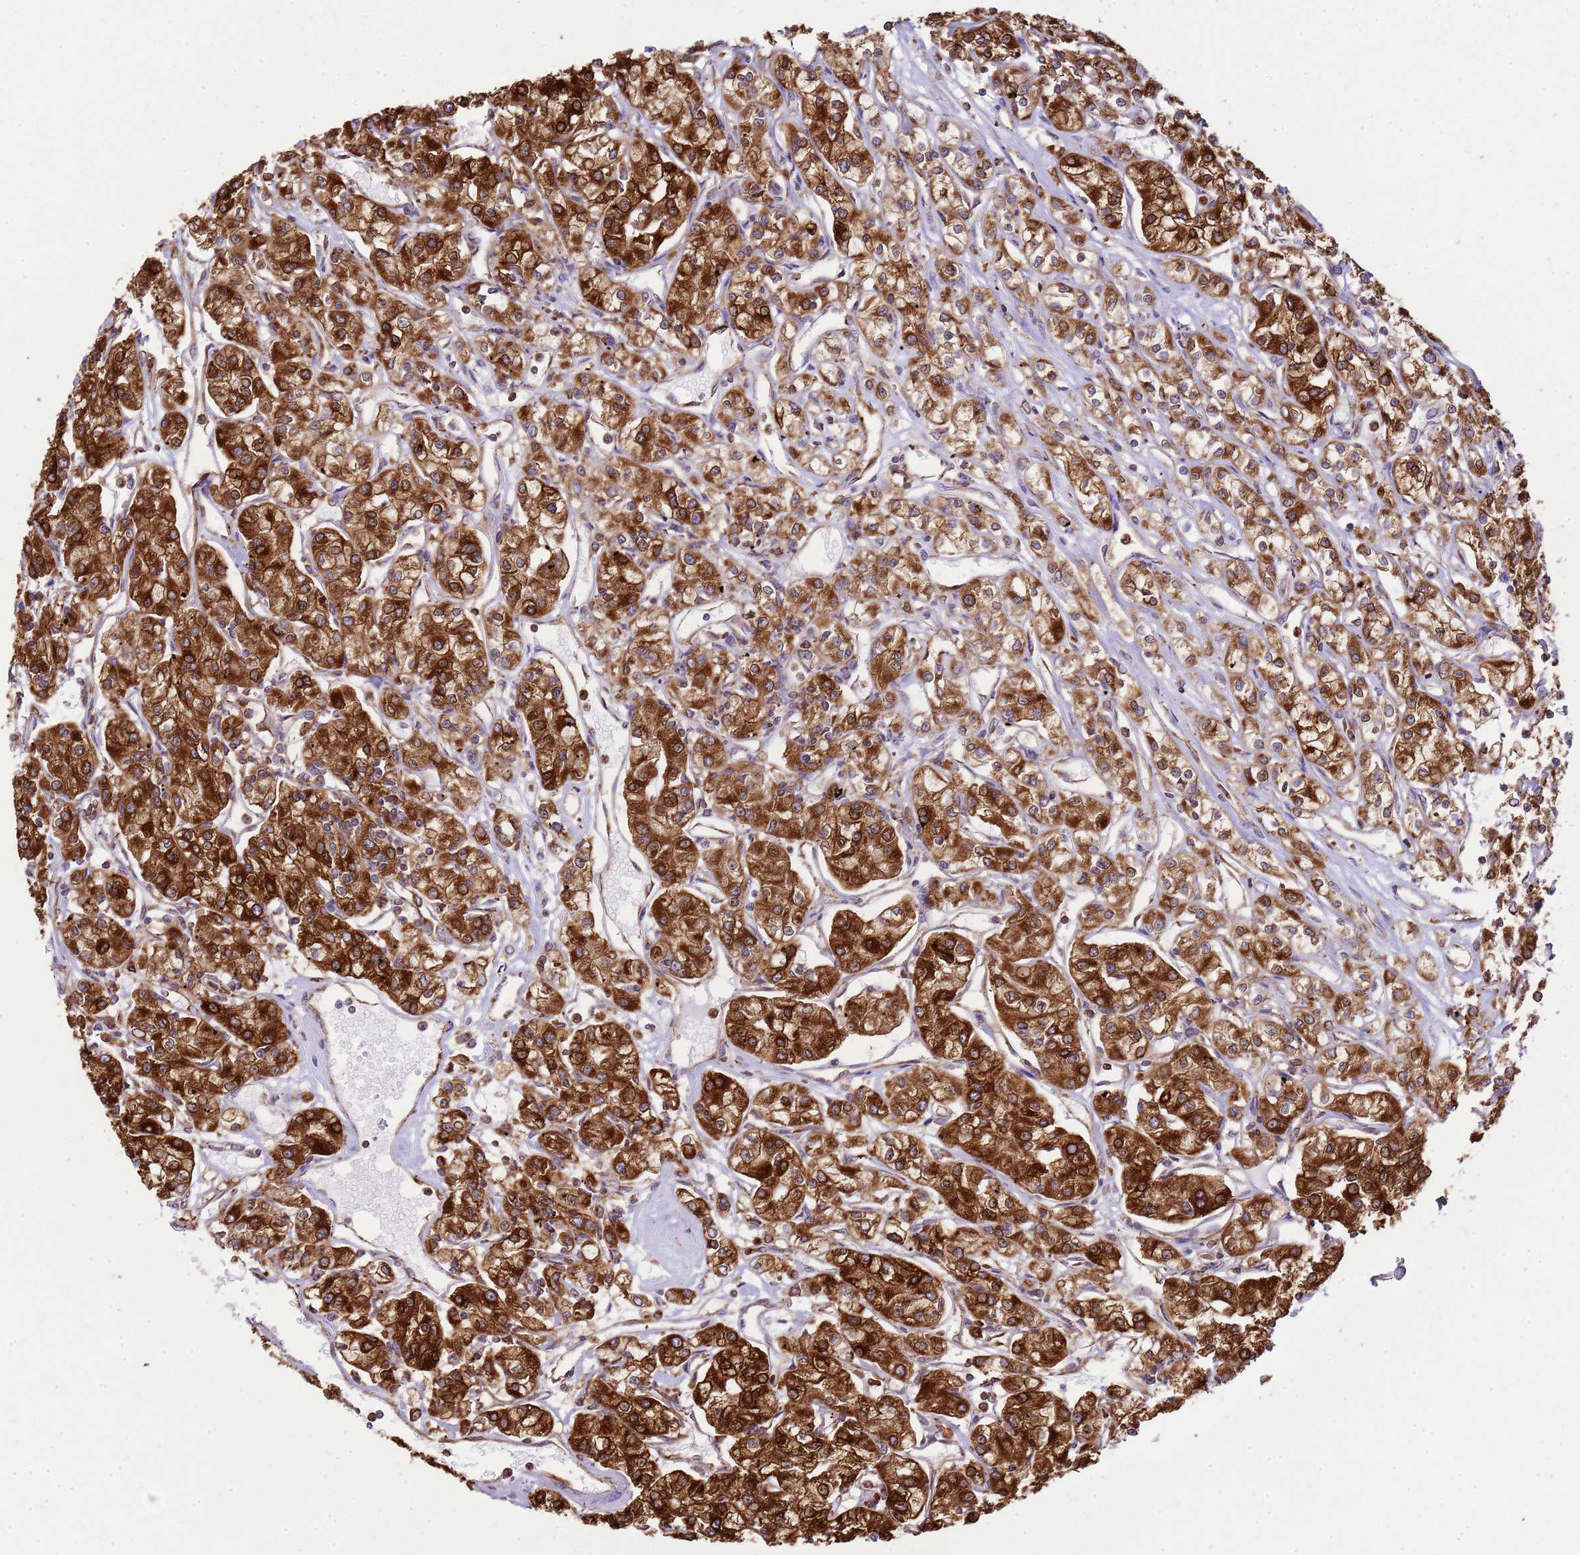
{"staining": {"intensity": "strong", "quantity": ">75%", "location": "cytoplasmic/membranous"}, "tissue": "renal cancer", "cell_type": "Tumor cells", "image_type": "cancer", "snomed": [{"axis": "morphology", "description": "Adenocarcinoma, NOS"}, {"axis": "topography", "description": "Kidney"}], "caption": "High-magnification brightfield microscopy of renal cancer (adenocarcinoma) stained with DAB (brown) and counterstained with hematoxylin (blue). tumor cells exhibit strong cytoplasmic/membranous positivity is seen in approximately>75% of cells.", "gene": "GABRE", "patient": {"sex": "female", "age": 59}}